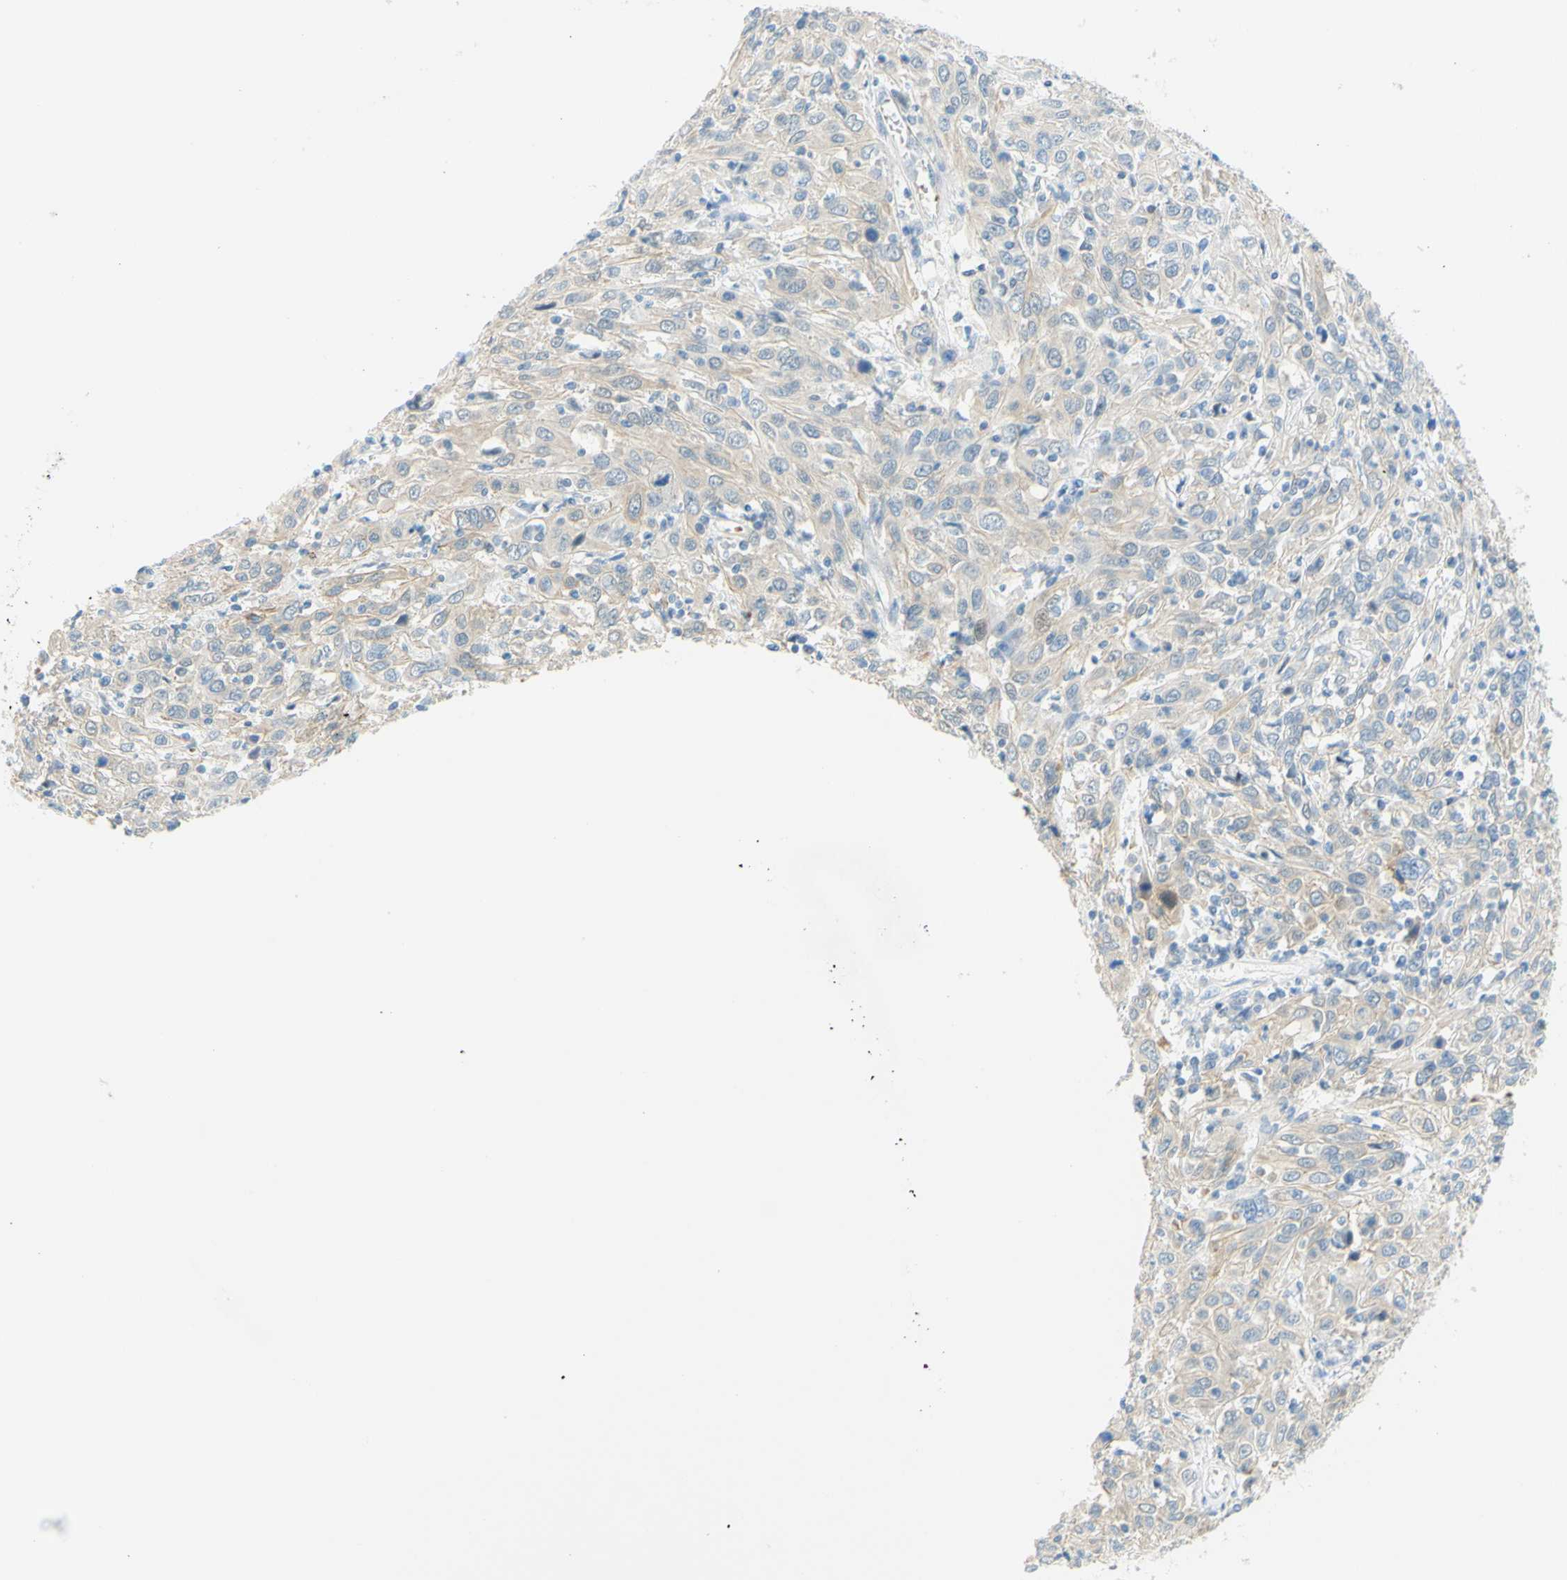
{"staining": {"intensity": "weak", "quantity": ">75%", "location": "cytoplasmic/membranous"}, "tissue": "cervical cancer", "cell_type": "Tumor cells", "image_type": "cancer", "snomed": [{"axis": "morphology", "description": "Squamous cell carcinoma, NOS"}, {"axis": "topography", "description": "Cervix"}], "caption": "Cervical cancer (squamous cell carcinoma) was stained to show a protein in brown. There is low levels of weak cytoplasmic/membranous expression in about >75% of tumor cells.", "gene": "ENTREP2", "patient": {"sex": "female", "age": 46}}